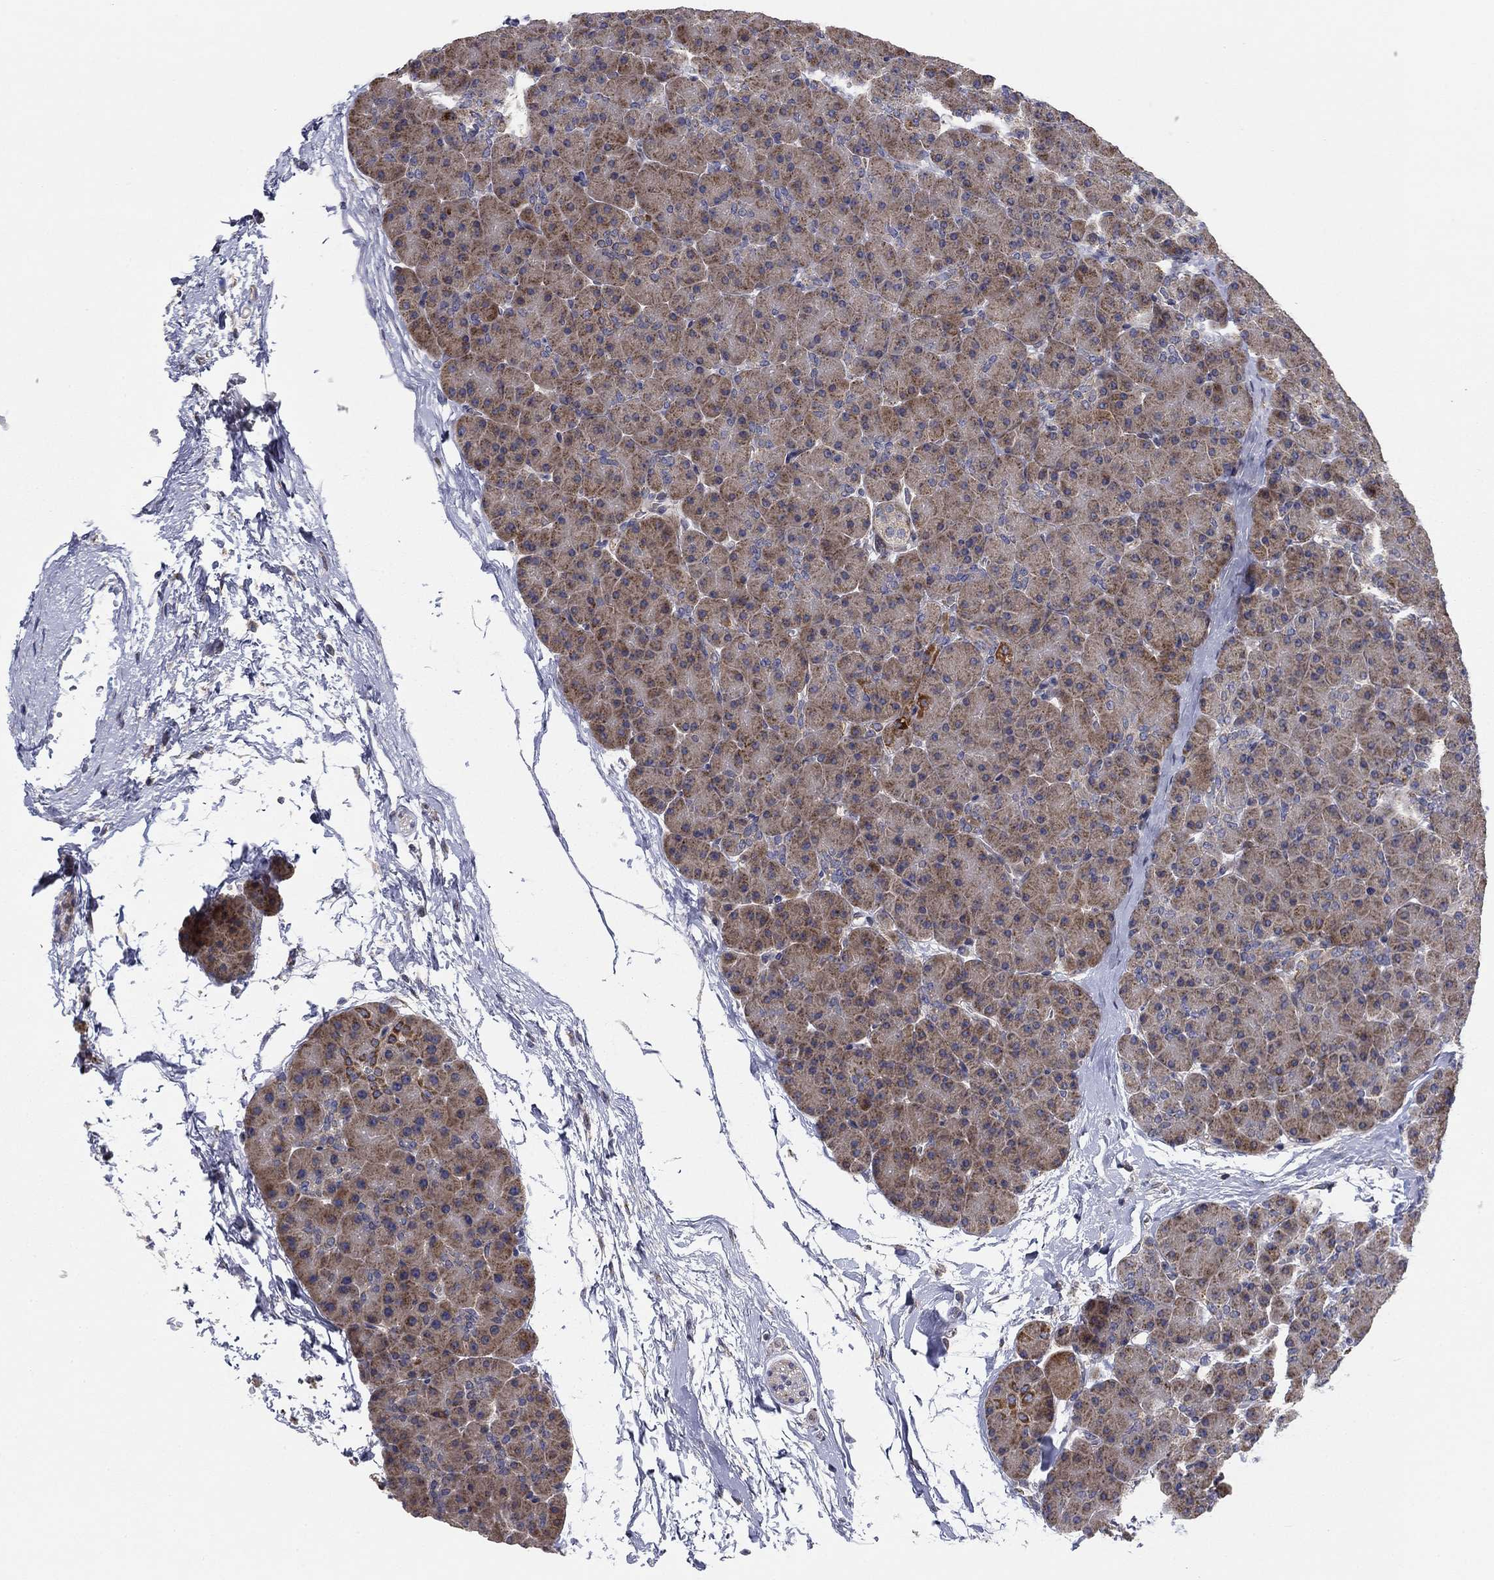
{"staining": {"intensity": "moderate", "quantity": "25%-75%", "location": "cytoplasmic/membranous"}, "tissue": "pancreas", "cell_type": "Exocrine glandular cells", "image_type": "normal", "snomed": [{"axis": "morphology", "description": "Normal tissue, NOS"}, {"axis": "topography", "description": "Pancreas"}], "caption": "Protein staining by immunohistochemistry (IHC) reveals moderate cytoplasmic/membranous staining in about 25%-75% of exocrine glandular cells in normal pancreas. The staining is performed using DAB (3,3'-diaminobenzidine) brown chromogen to label protein expression. The nuclei are counter-stained blue using hematoxylin.", "gene": "MMAA", "patient": {"sex": "female", "age": 44}}